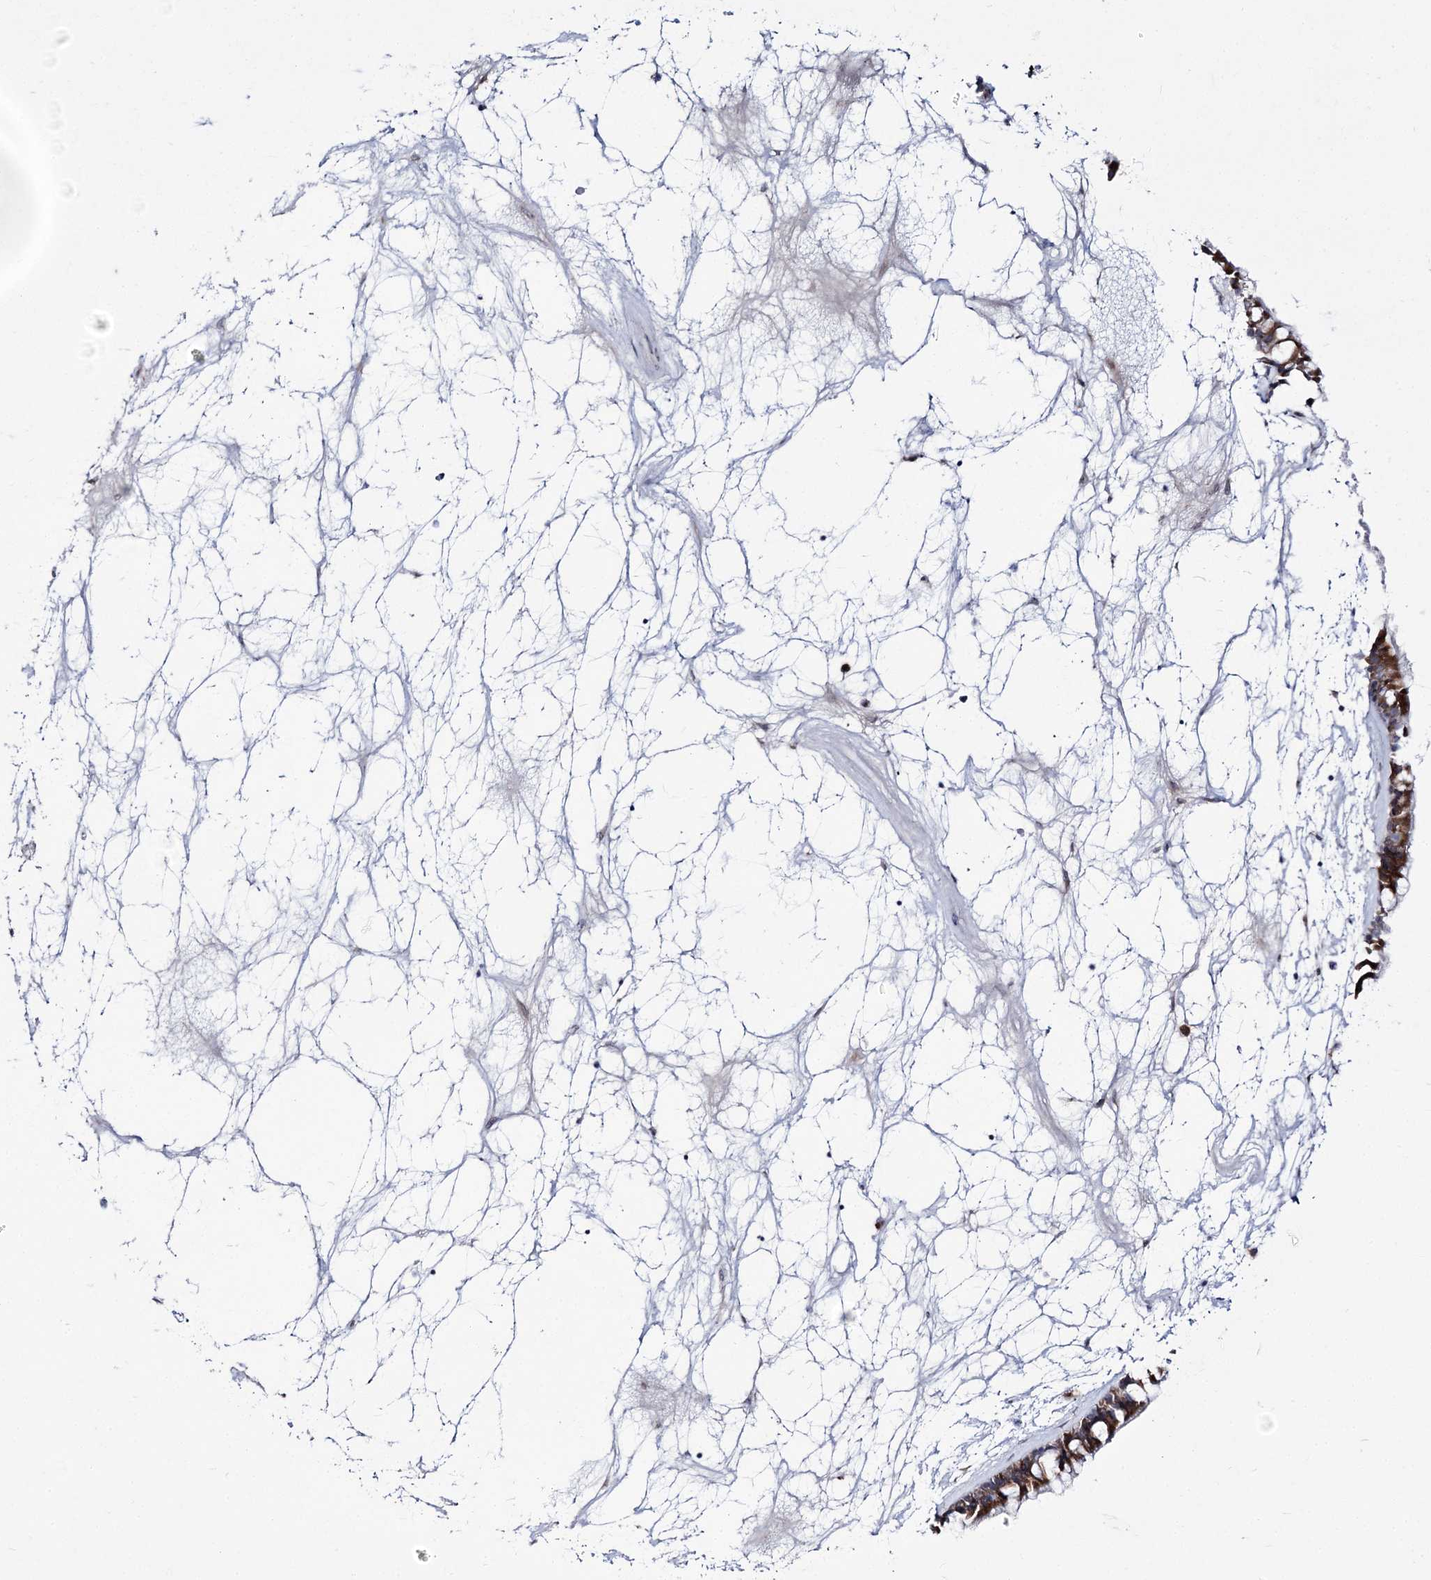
{"staining": {"intensity": "moderate", "quantity": ">75%", "location": "cytoplasmic/membranous"}, "tissue": "nasopharynx", "cell_type": "Respiratory epithelial cells", "image_type": "normal", "snomed": [{"axis": "morphology", "description": "Normal tissue, NOS"}, {"axis": "topography", "description": "Nasopharynx"}], "caption": "Immunohistochemical staining of unremarkable nasopharynx exhibits medium levels of moderate cytoplasmic/membranous staining in approximately >75% of respiratory epithelial cells.", "gene": "C11orf80", "patient": {"sex": "male", "age": 64}}